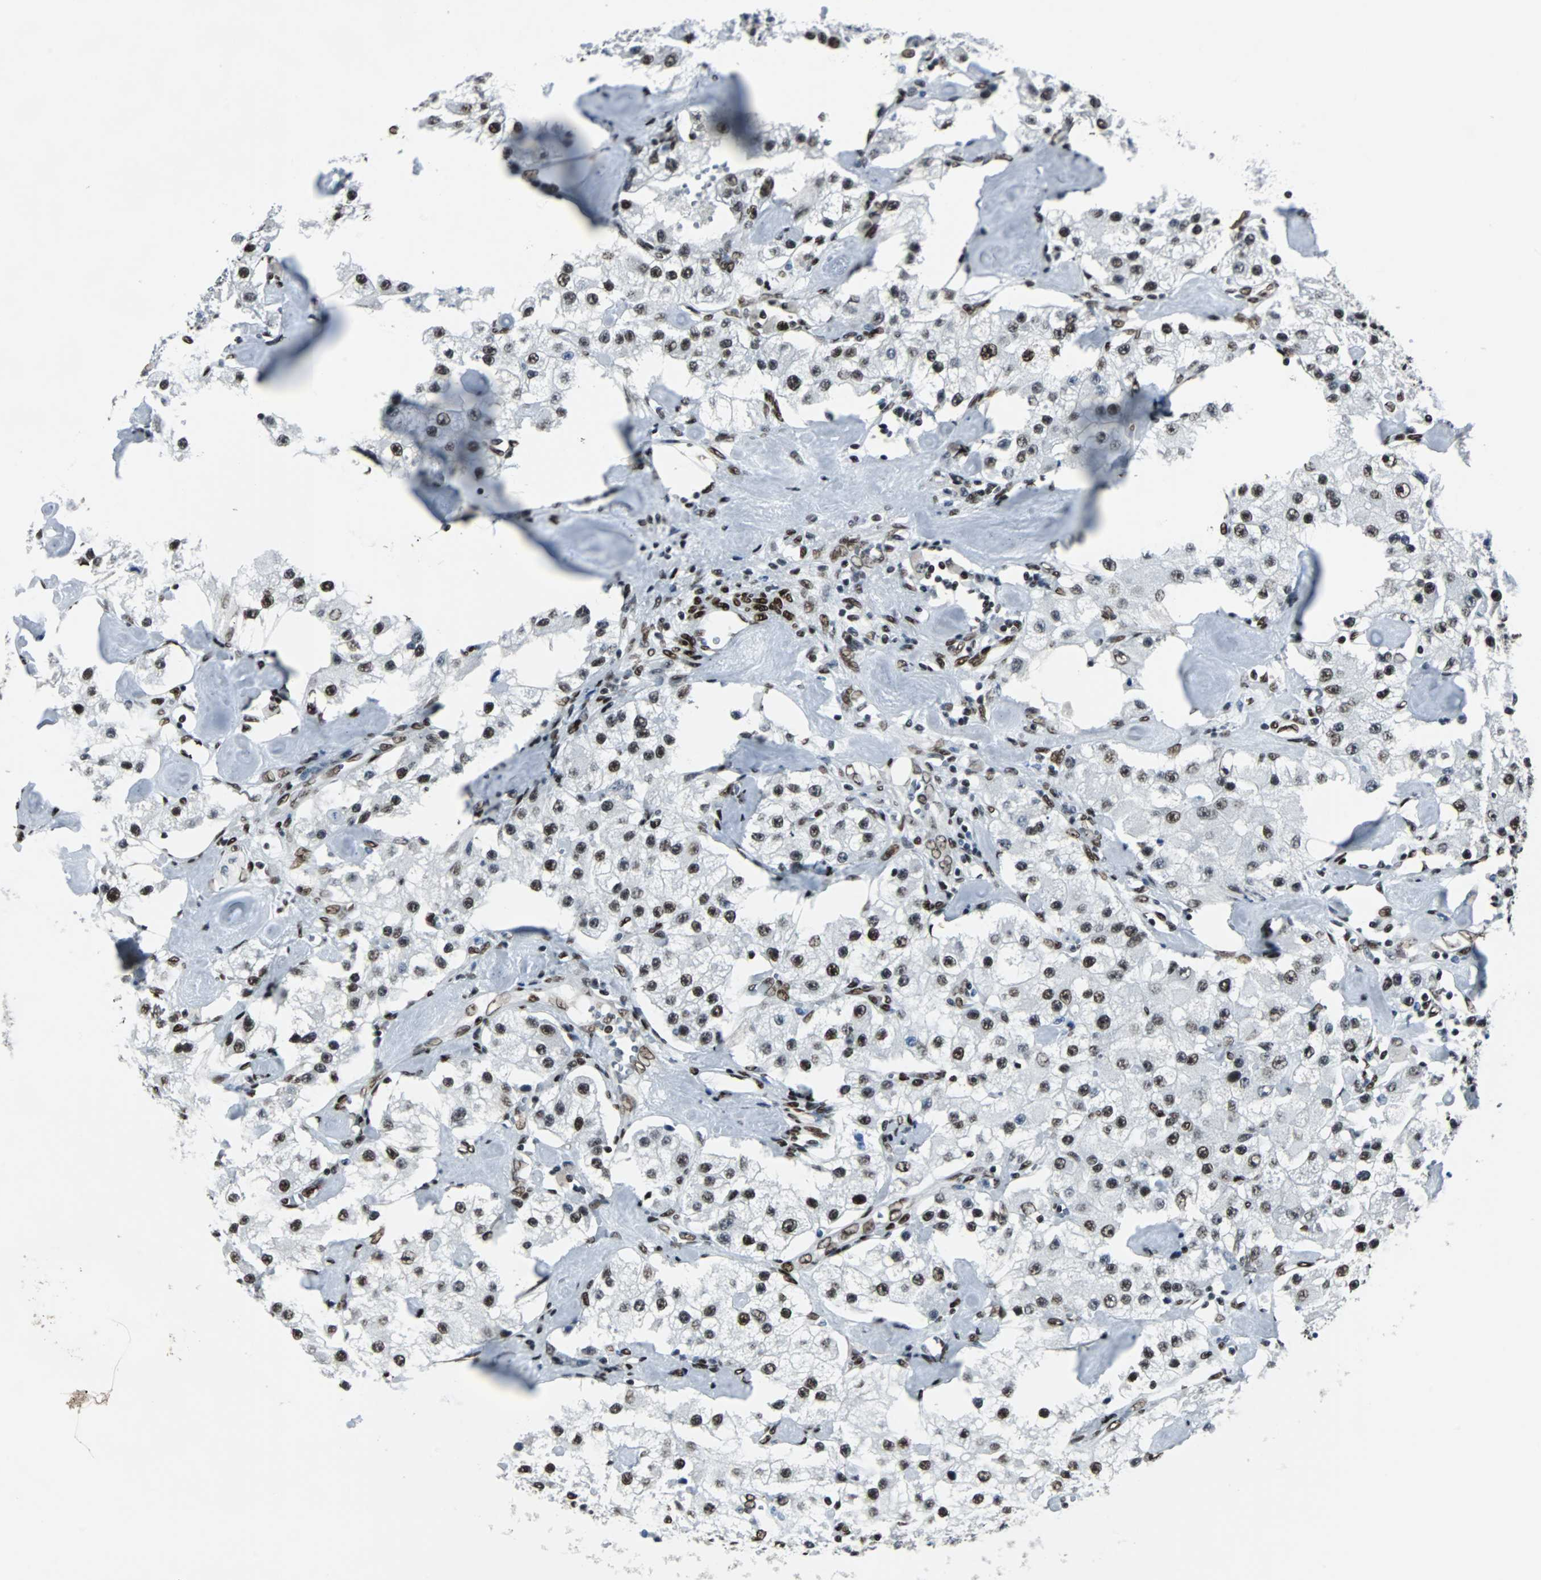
{"staining": {"intensity": "strong", "quantity": ">75%", "location": "nuclear"}, "tissue": "carcinoid", "cell_type": "Tumor cells", "image_type": "cancer", "snomed": [{"axis": "morphology", "description": "Carcinoid, malignant, NOS"}, {"axis": "topography", "description": "Pancreas"}], "caption": "Protein staining of carcinoid tissue exhibits strong nuclear positivity in approximately >75% of tumor cells.", "gene": "MEF2D", "patient": {"sex": "male", "age": 41}}